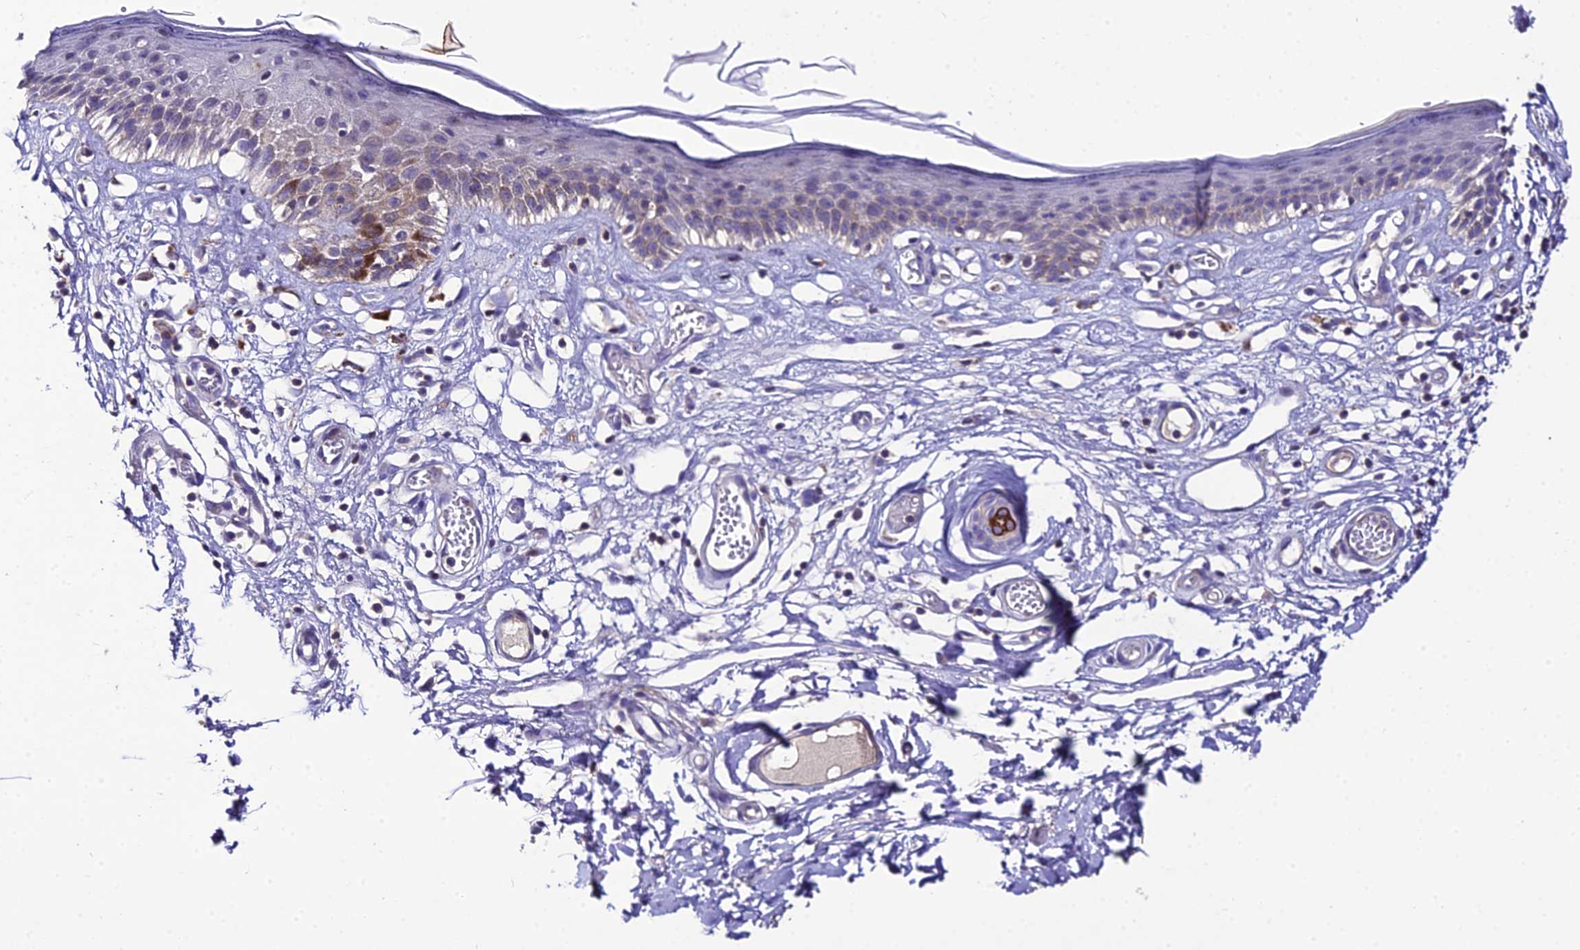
{"staining": {"intensity": "moderate", "quantity": "<25%", "location": "cytoplasmic/membranous"}, "tissue": "skin", "cell_type": "Epidermal cells", "image_type": "normal", "snomed": [{"axis": "morphology", "description": "Normal tissue, NOS"}, {"axis": "topography", "description": "Adipose tissue"}, {"axis": "topography", "description": "Vascular tissue"}, {"axis": "topography", "description": "Vulva"}, {"axis": "topography", "description": "Peripheral nerve tissue"}], "caption": "IHC (DAB (3,3'-diaminobenzidine)) staining of benign human skin demonstrates moderate cytoplasmic/membranous protein staining in about <25% of epidermal cells. The protein is stained brown, and the nuclei are stained in blue (DAB IHC with brightfield microscopy, high magnification).", "gene": "SHQ1", "patient": {"sex": "female", "age": 86}}